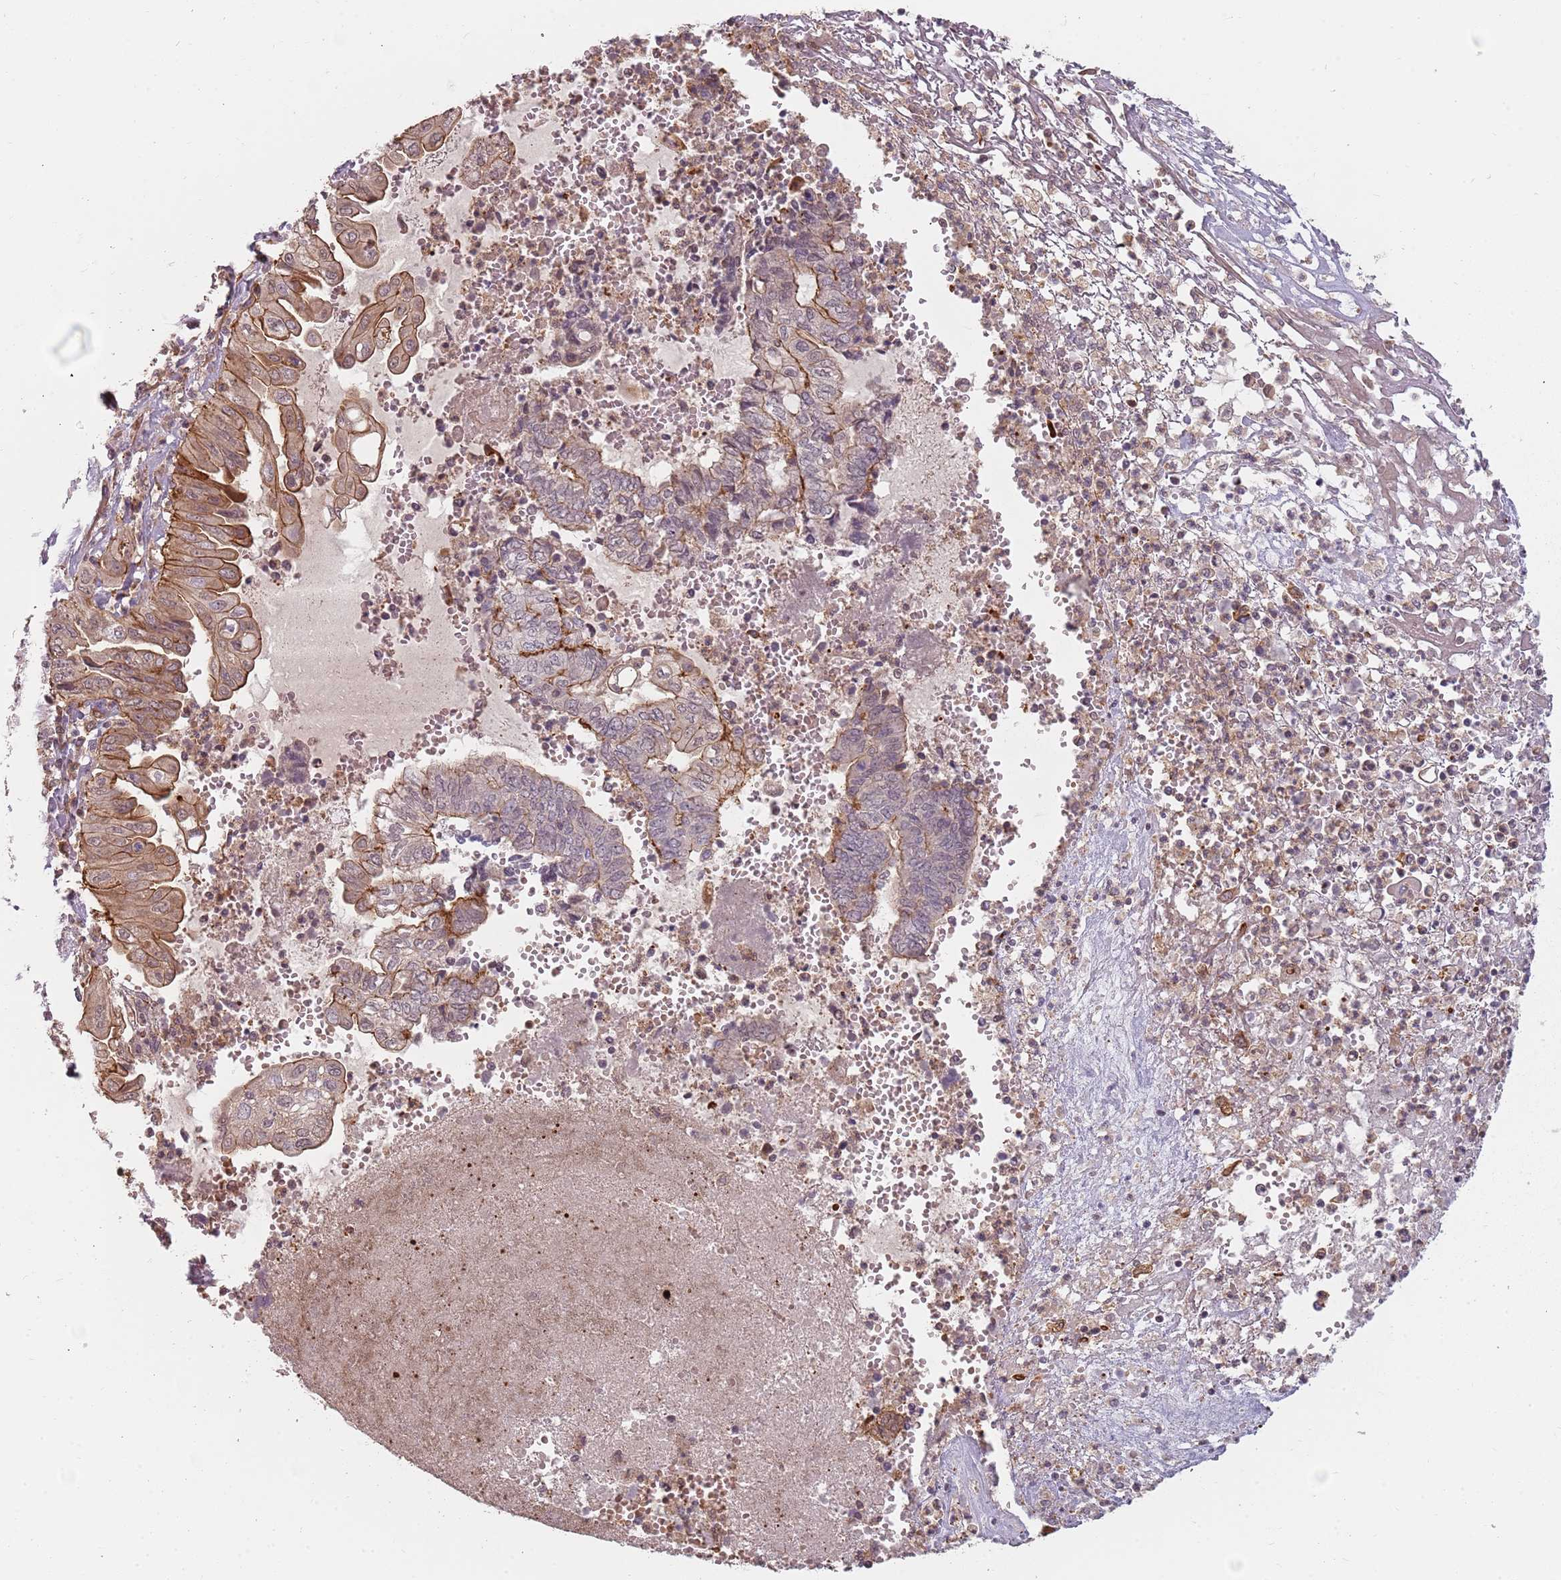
{"staining": {"intensity": "moderate", "quantity": "25%-75%", "location": "cytoplasmic/membranous"}, "tissue": "endometrial cancer", "cell_type": "Tumor cells", "image_type": "cancer", "snomed": [{"axis": "morphology", "description": "Adenocarcinoma, NOS"}, {"axis": "topography", "description": "Uterus"}, {"axis": "topography", "description": "Endometrium"}], "caption": "DAB immunohistochemical staining of endometrial cancer (adenocarcinoma) exhibits moderate cytoplasmic/membranous protein staining in approximately 25%-75% of tumor cells. (DAB IHC, brown staining for protein, blue staining for nuclei).", "gene": "PPP1R14C", "patient": {"sex": "female", "age": 70}}